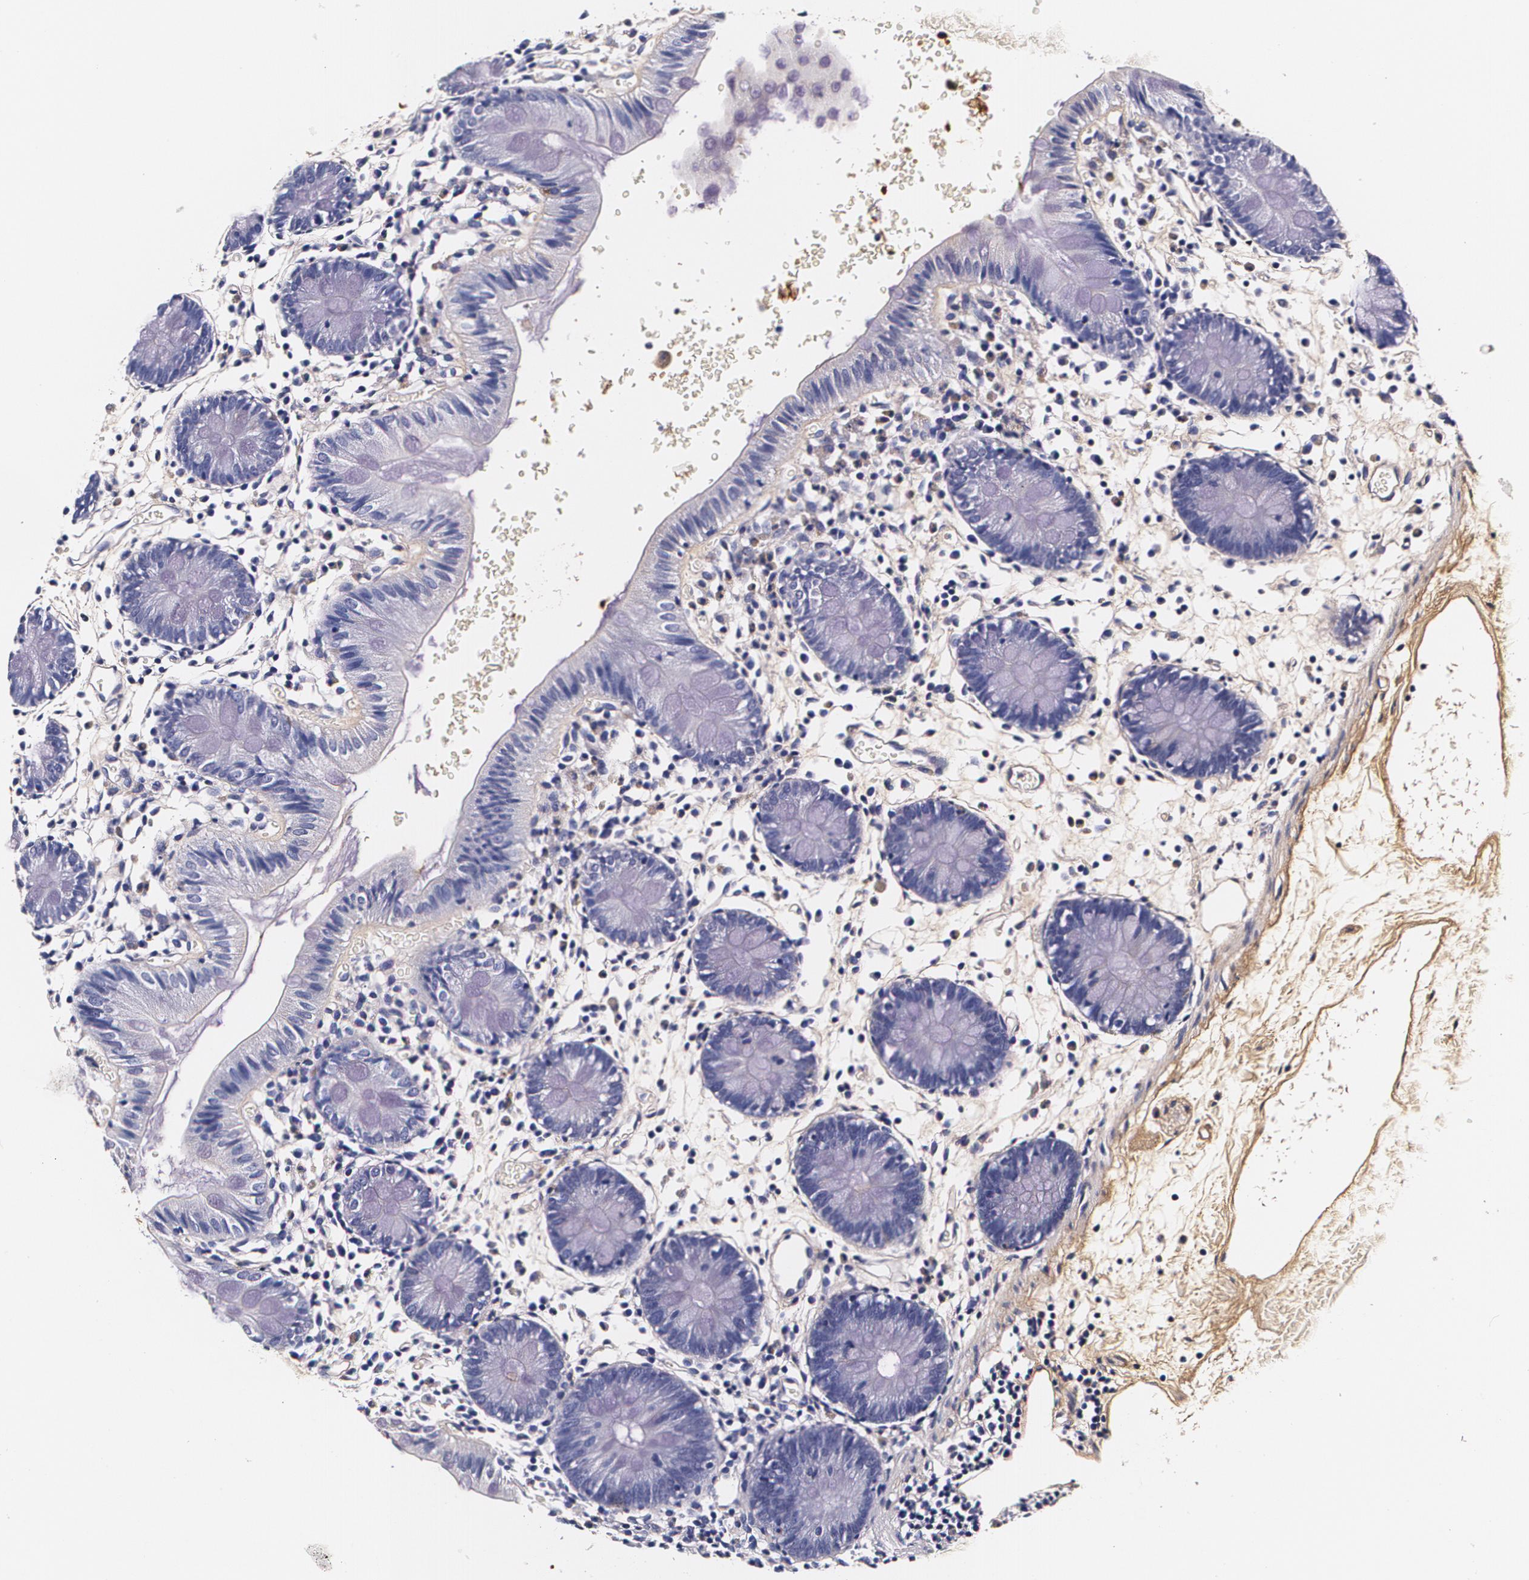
{"staining": {"intensity": "negative", "quantity": "none", "location": "none"}, "tissue": "colon", "cell_type": "Endothelial cells", "image_type": "normal", "snomed": [{"axis": "morphology", "description": "Normal tissue, NOS"}, {"axis": "topography", "description": "Colon"}], "caption": "Immunohistochemistry image of normal colon: human colon stained with DAB shows no significant protein staining in endothelial cells. Brightfield microscopy of IHC stained with DAB (3,3'-diaminobenzidine) (brown) and hematoxylin (blue), captured at high magnification.", "gene": "TTR", "patient": {"sex": "male", "age": 14}}